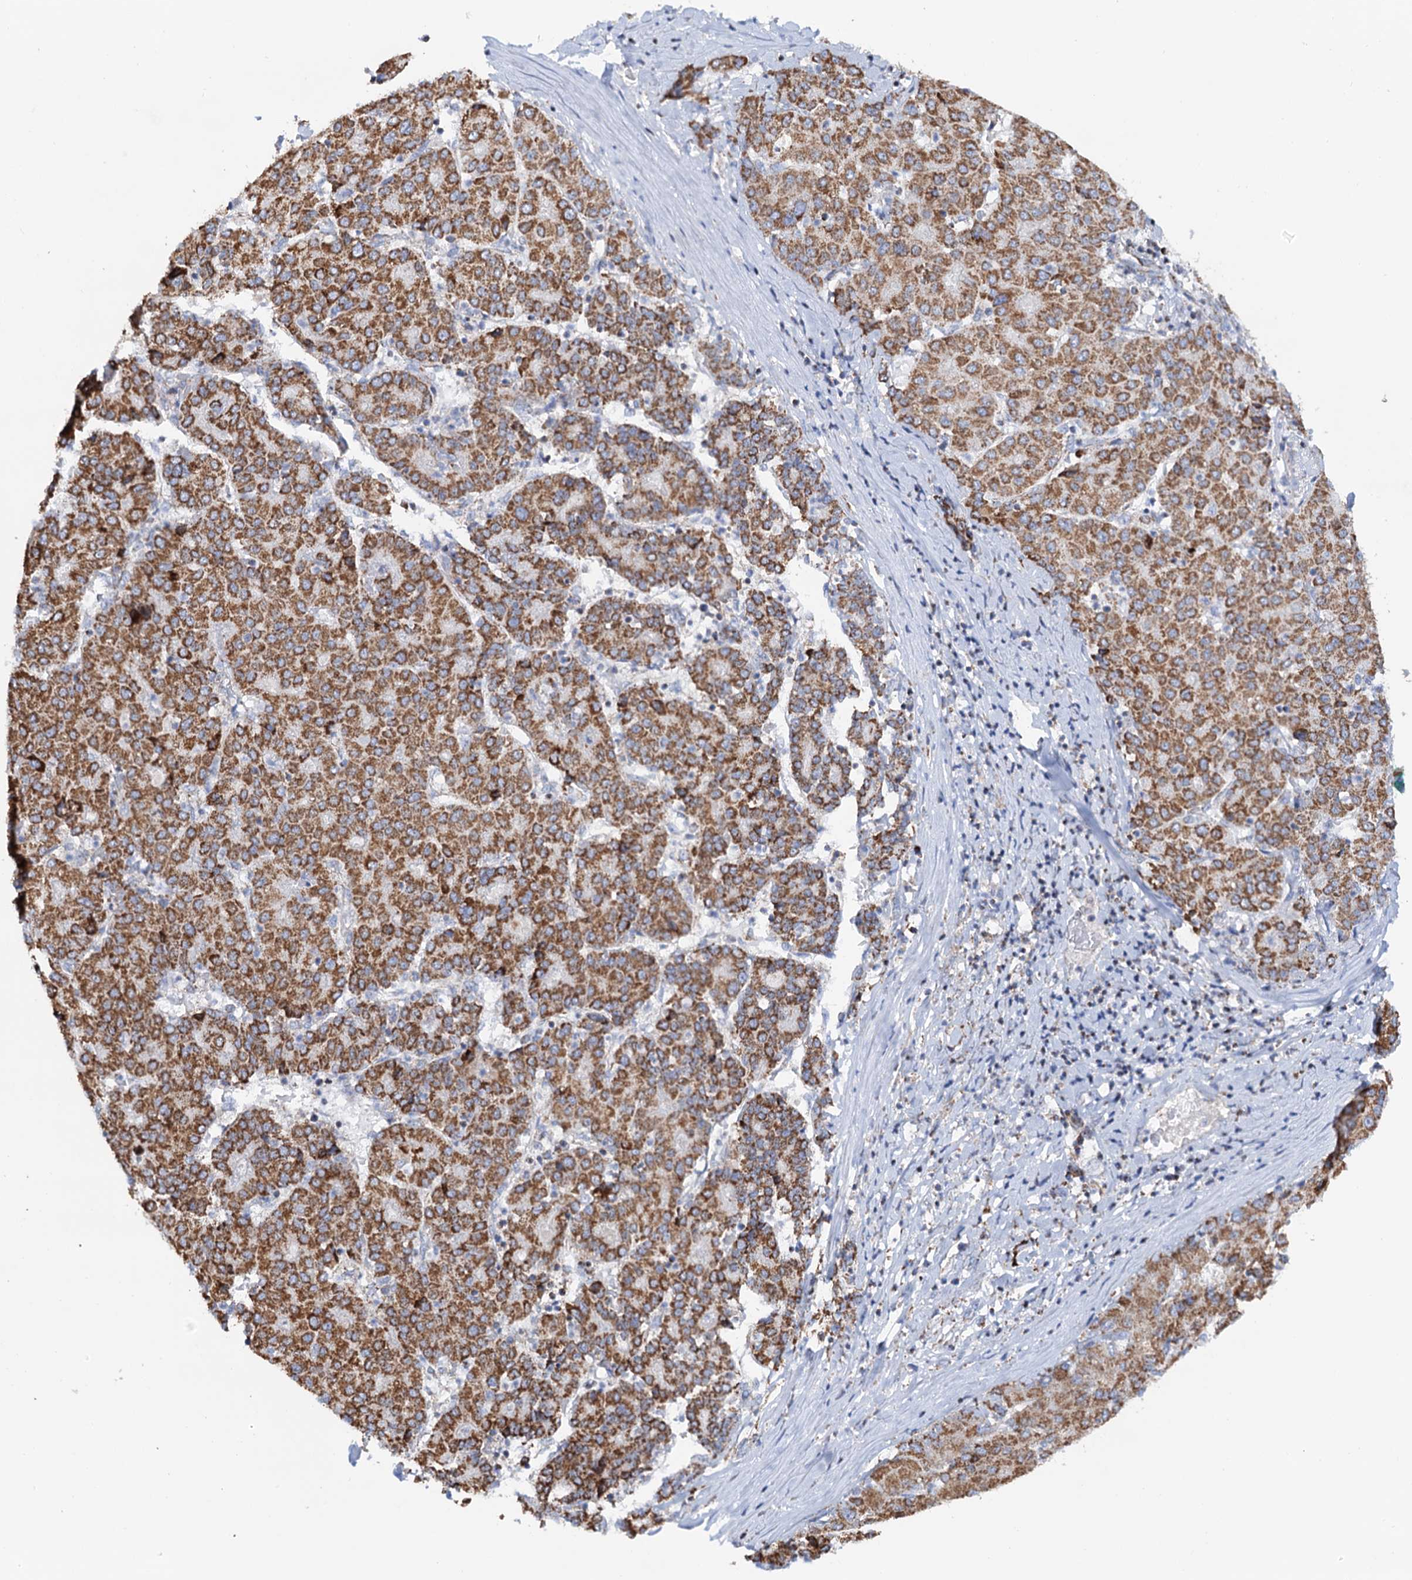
{"staining": {"intensity": "moderate", "quantity": ">75%", "location": "cytoplasmic/membranous"}, "tissue": "liver cancer", "cell_type": "Tumor cells", "image_type": "cancer", "snomed": [{"axis": "morphology", "description": "Carcinoma, Hepatocellular, NOS"}, {"axis": "topography", "description": "Liver"}], "caption": "An immunohistochemistry histopathology image of neoplastic tissue is shown. Protein staining in brown labels moderate cytoplasmic/membranous positivity in hepatocellular carcinoma (liver) within tumor cells.", "gene": "C2CD3", "patient": {"sex": "male", "age": 65}}